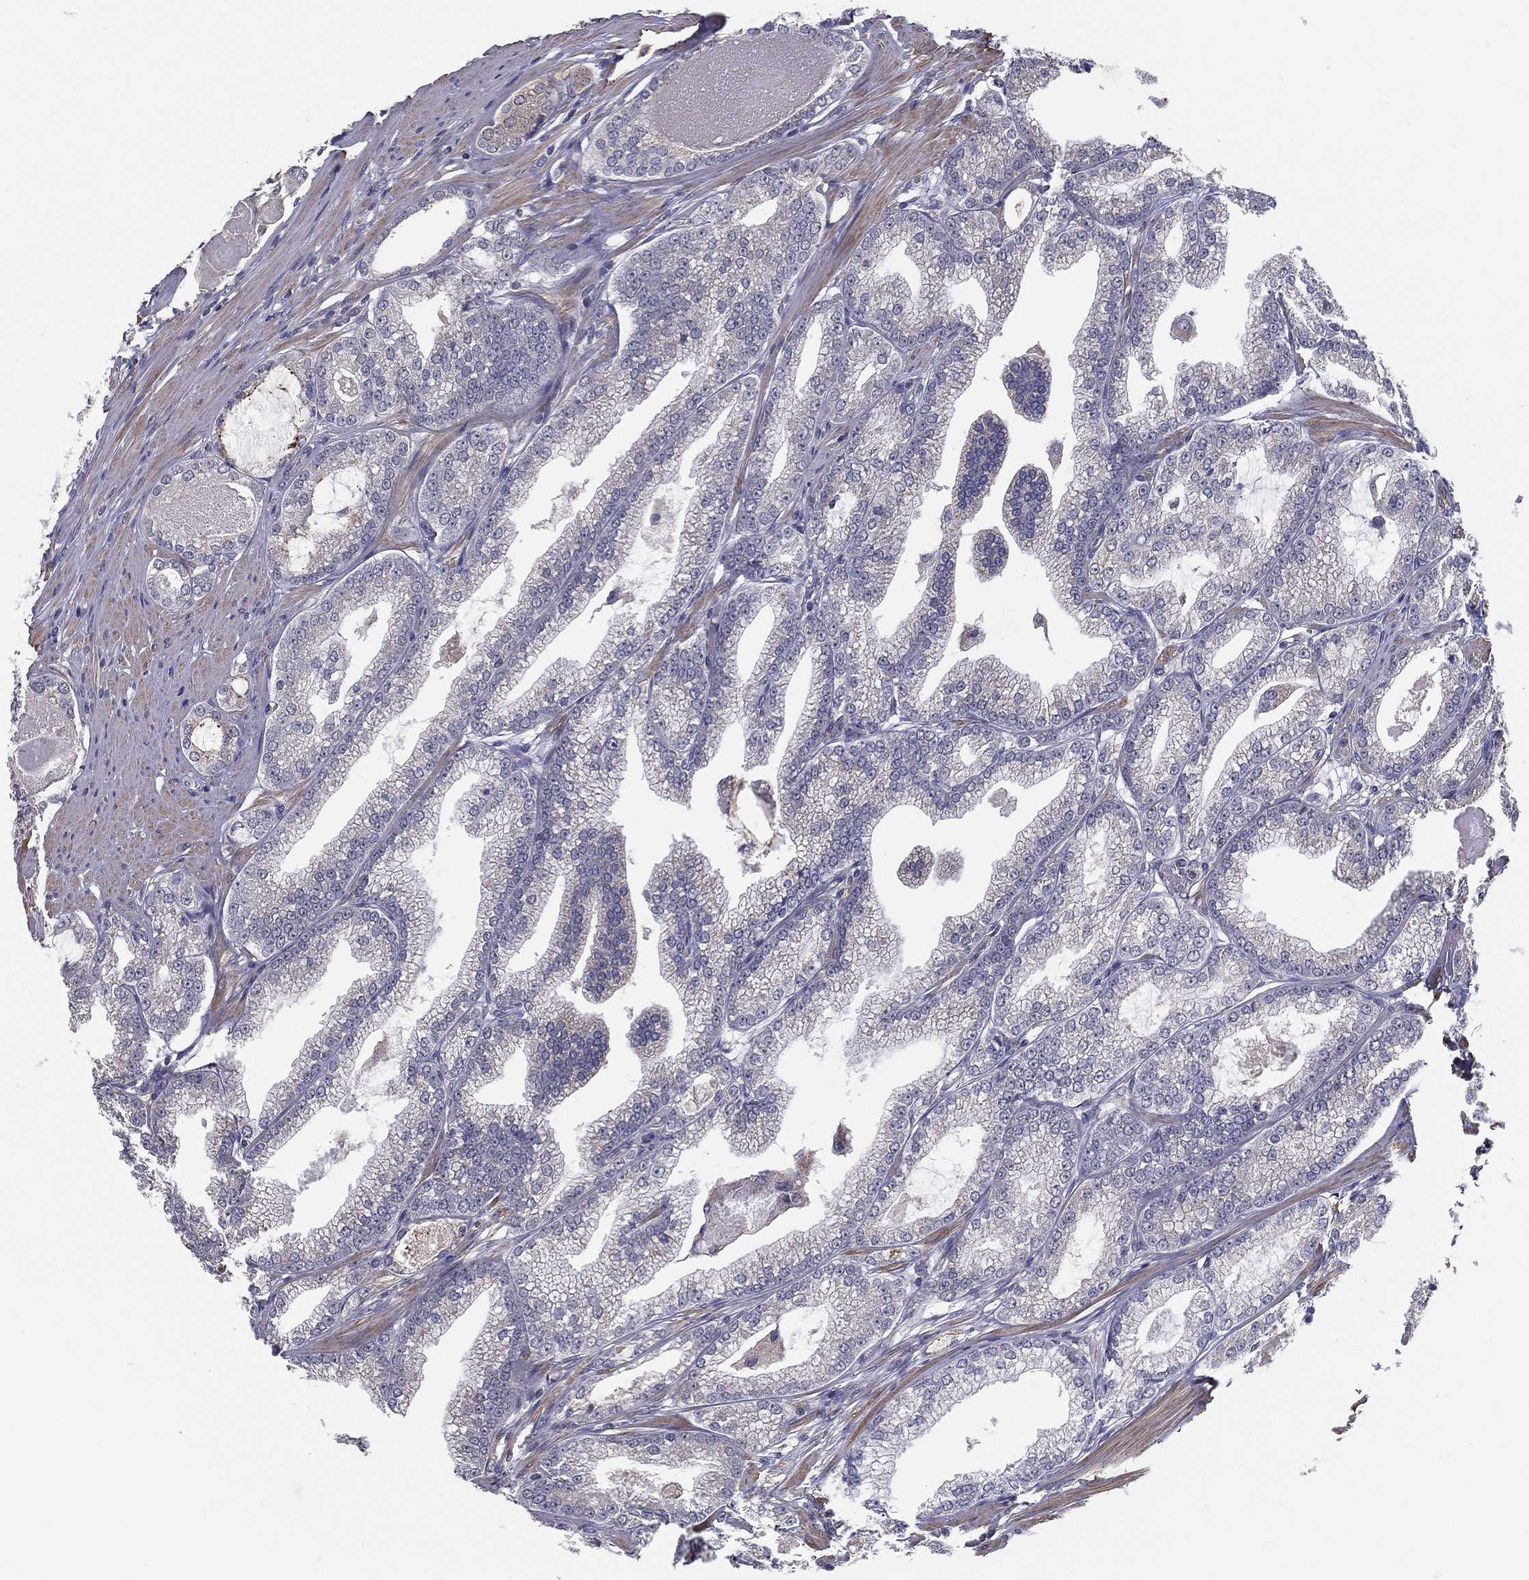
{"staining": {"intensity": "negative", "quantity": "none", "location": "none"}, "tissue": "prostate cancer", "cell_type": "Tumor cells", "image_type": "cancer", "snomed": [{"axis": "morphology", "description": "Adenocarcinoma, High grade"}, {"axis": "topography", "description": "Prostate and seminal vesicle, NOS"}], "caption": "A high-resolution photomicrograph shows immunohistochemistry staining of prostate high-grade adenocarcinoma, which exhibits no significant expression in tumor cells.", "gene": "PCSK1", "patient": {"sex": "male", "age": 62}}